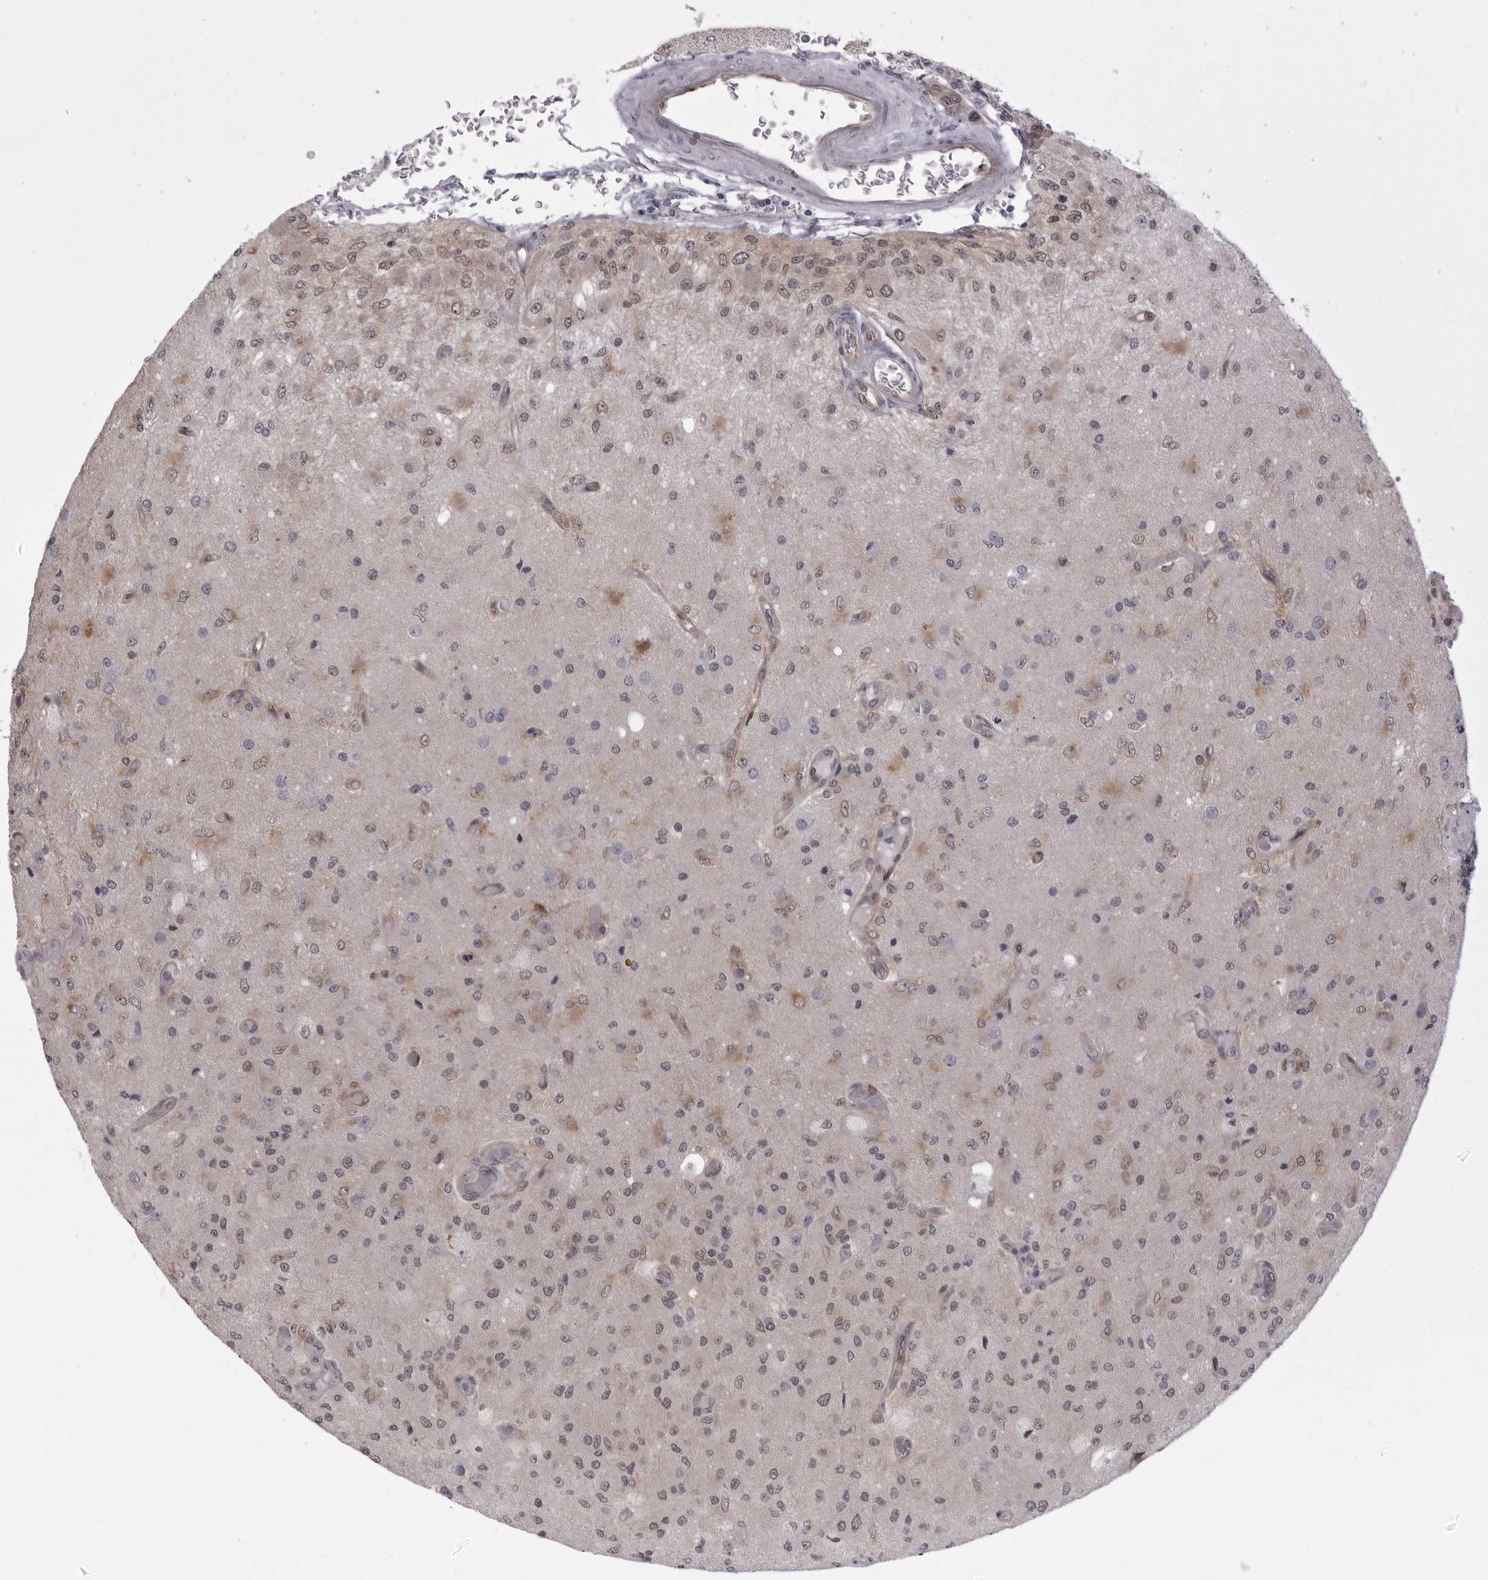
{"staining": {"intensity": "moderate", "quantity": "<25%", "location": "nuclear"}, "tissue": "glioma", "cell_type": "Tumor cells", "image_type": "cancer", "snomed": [{"axis": "morphology", "description": "Normal tissue, NOS"}, {"axis": "morphology", "description": "Glioma, malignant, High grade"}, {"axis": "topography", "description": "Cerebral cortex"}], "caption": "Protein expression analysis of human glioma reveals moderate nuclear expression in about <25% of tumor cells.", "gene": "MAPK12", "patient": {"sex": "male", "age": 77}}